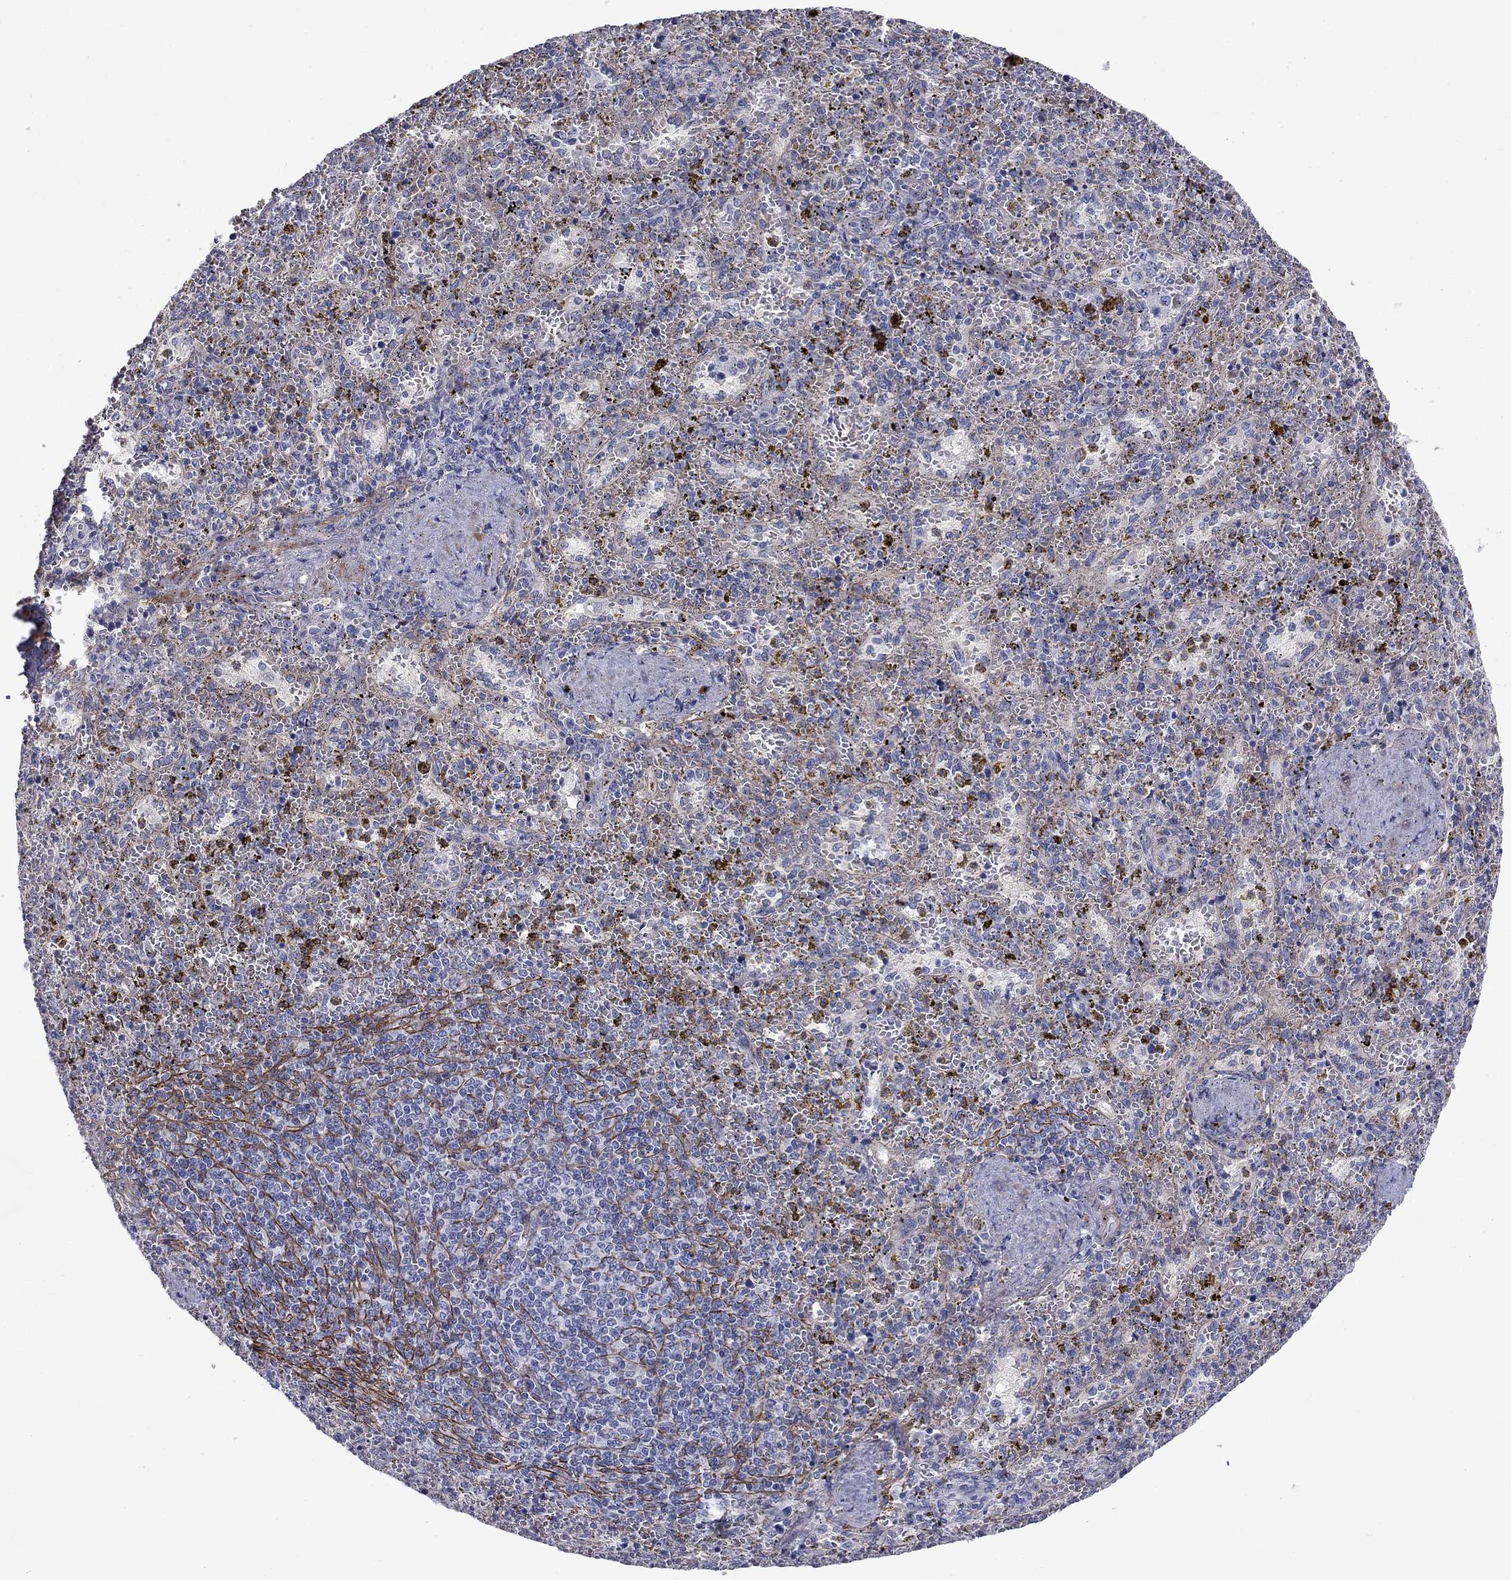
{"staining": {"intensity": "negative", "quantity": "none", "location": "none"}, "tissue": "spleen", "cell_type": "Cells in red pulp", "image_type": "normal", "snomed": [{"axis": "morphology", "description": "Normal tissue, NOS"}, {"axis": "topography", "description": "Spleen"}], "caption": "The micrograph demonstrates no staining of cells in red pulp in benign spleen.", "gene": "SLC1A1", "patient": {"sex": "female", "age": 50}}